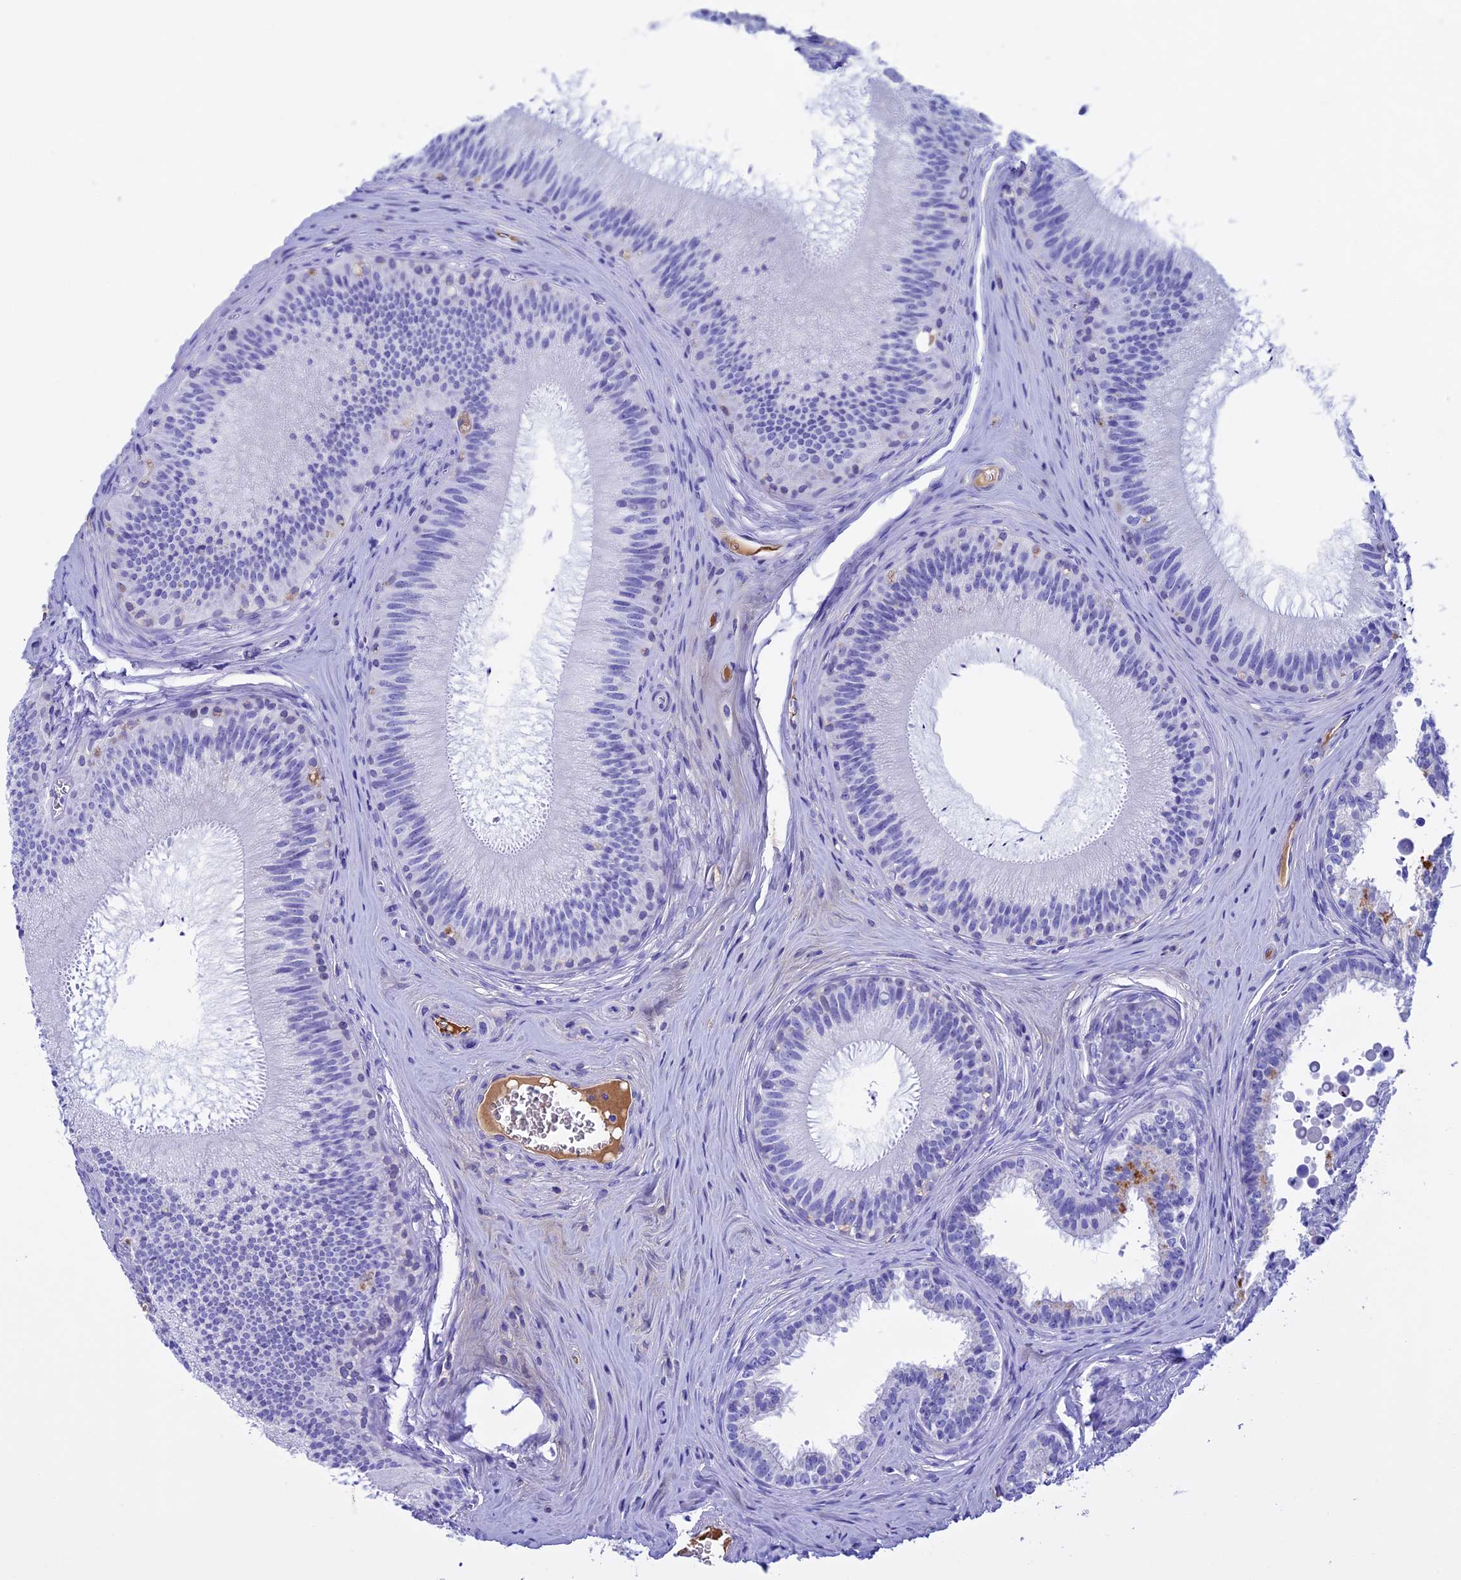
{"staining": {"intensity": "negative", "quantity": "none", "location": "none"}, "tissue": "epididymis", "cell_type": "Glandular cells", "image_type": "normal", "snomed": [{"axis": "morphology", "description": "Normal tissue, NOS"}, {"axis": "topography", "description": "Epididymis"}], "caption": "An image of human epididymis is negative for staining in glandular cells.", "gene": "IGSF6", "patient": {"sex": "male", "age": 46}}